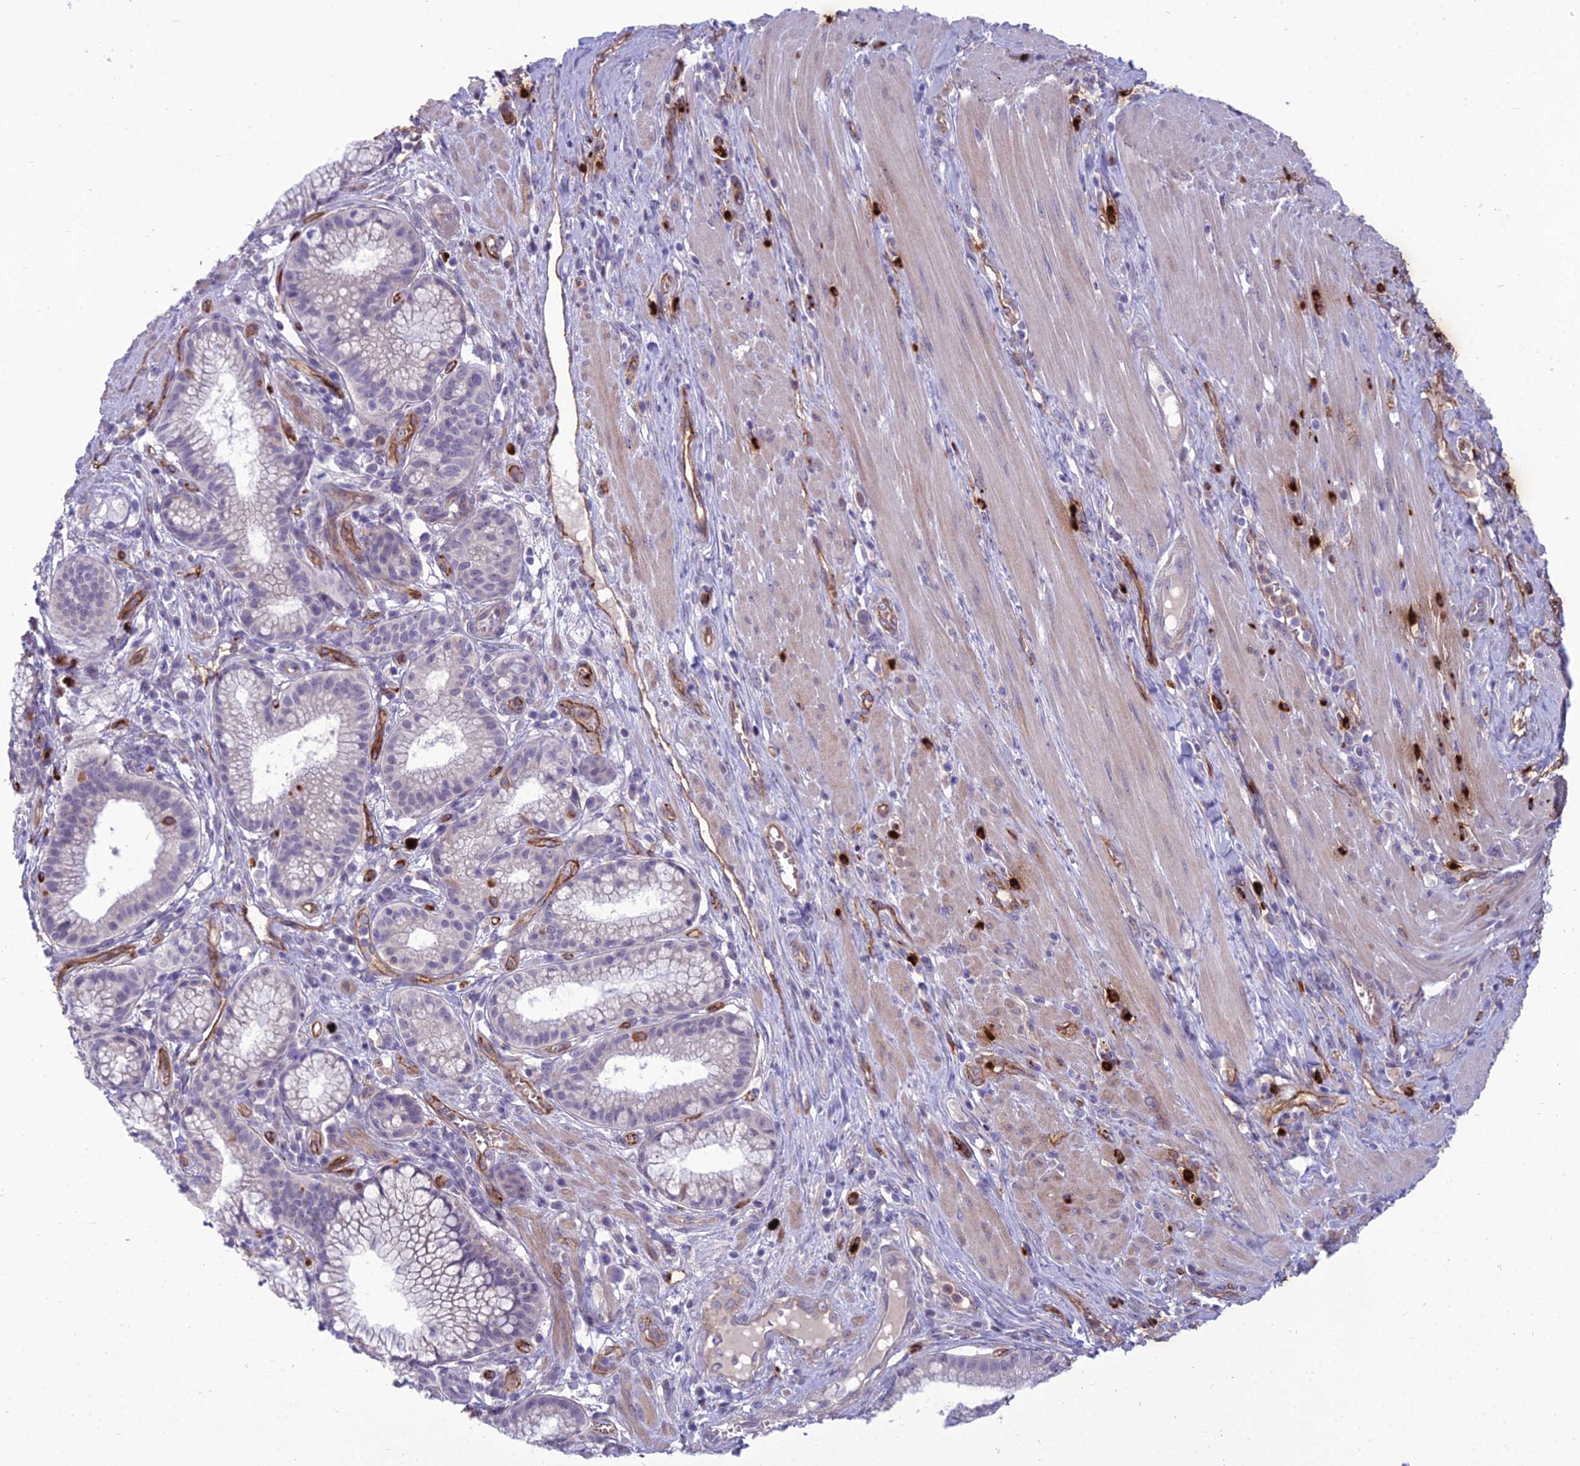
{"staining": {"intensity": "negative", "quantity": "none", "location": "none"}, "tissue": "pancreatic cancer", "cell_type": "Tumor cells", "image_type": "cancer", "snomed": [{"axis": "morphology", "description": "Adenocarcinoma, NOS"}, {"axis": "topography", "description": "Pancreas"}], "caption": "Pancreatic cancer stained for a protein using IHC exhibits no expression tumor cells.", "gene": "BBS7", "patient": {"sex": "male", "age": 72}}